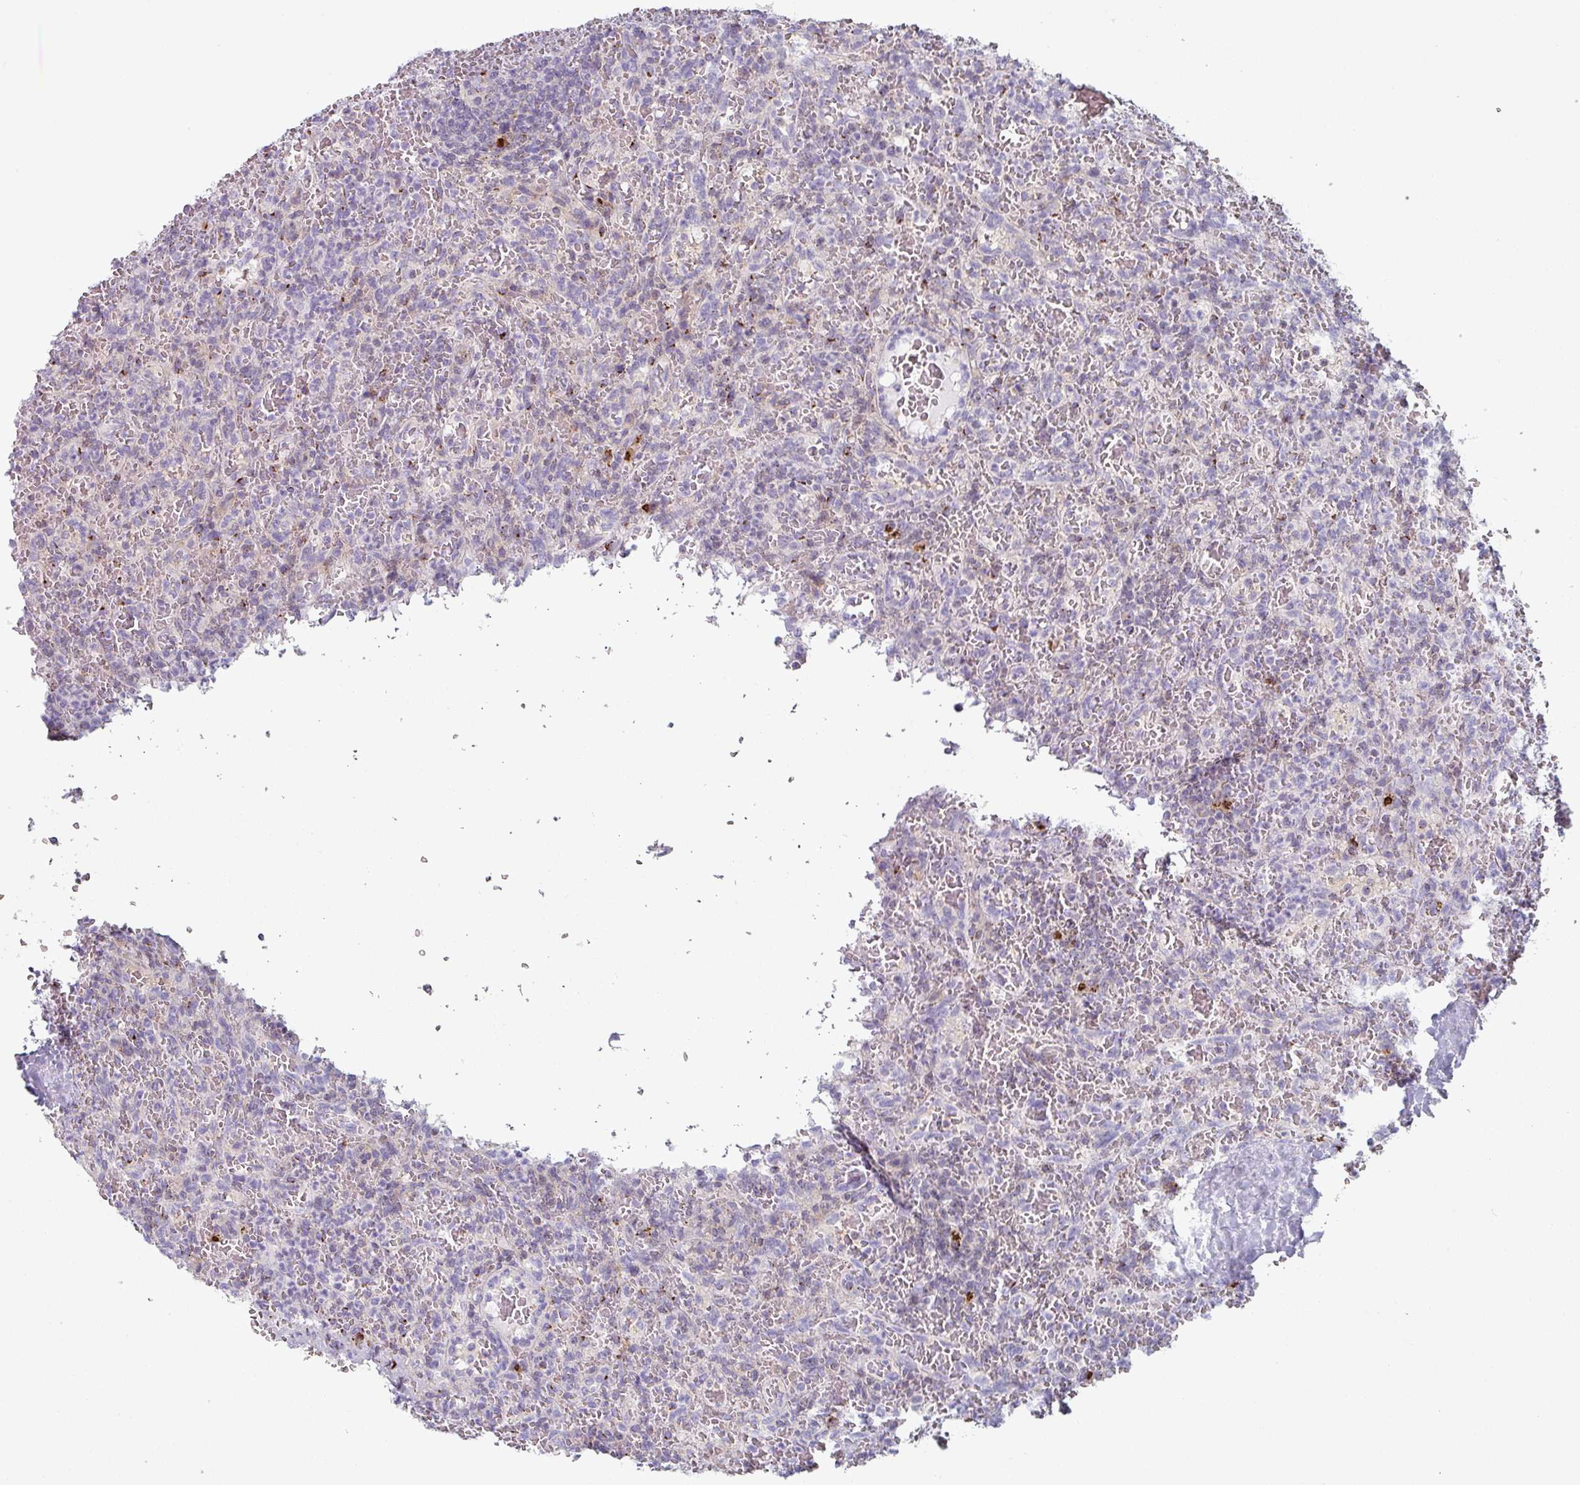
{"staining": {"intensity": "negative", "quantity": "none", "location": "none"}, "tissue": "lymphoma", "cell_type": "Tumor cells", "image_type": "cancer", "snomed": [{"axis": "morphology", "description": "Malignant lymphoma, non-Hodgkin's type, Low grade"}, {"axis": "topography", "description": "Spleen"}], "caption": "This image is of lymphoma stained with immunohistochemistry (IHC) to label a protein in brown with the nuclei are counter-stained blue. There is no positivity in tumor cells. Brightfield microscopy of immunohistochemistry (IHC) stained with DAB (brown) and hematoxylin (blue), captured at high magnification.", "gene": "CCDC85B", "patient": {"sex": "female", "age": 64}}